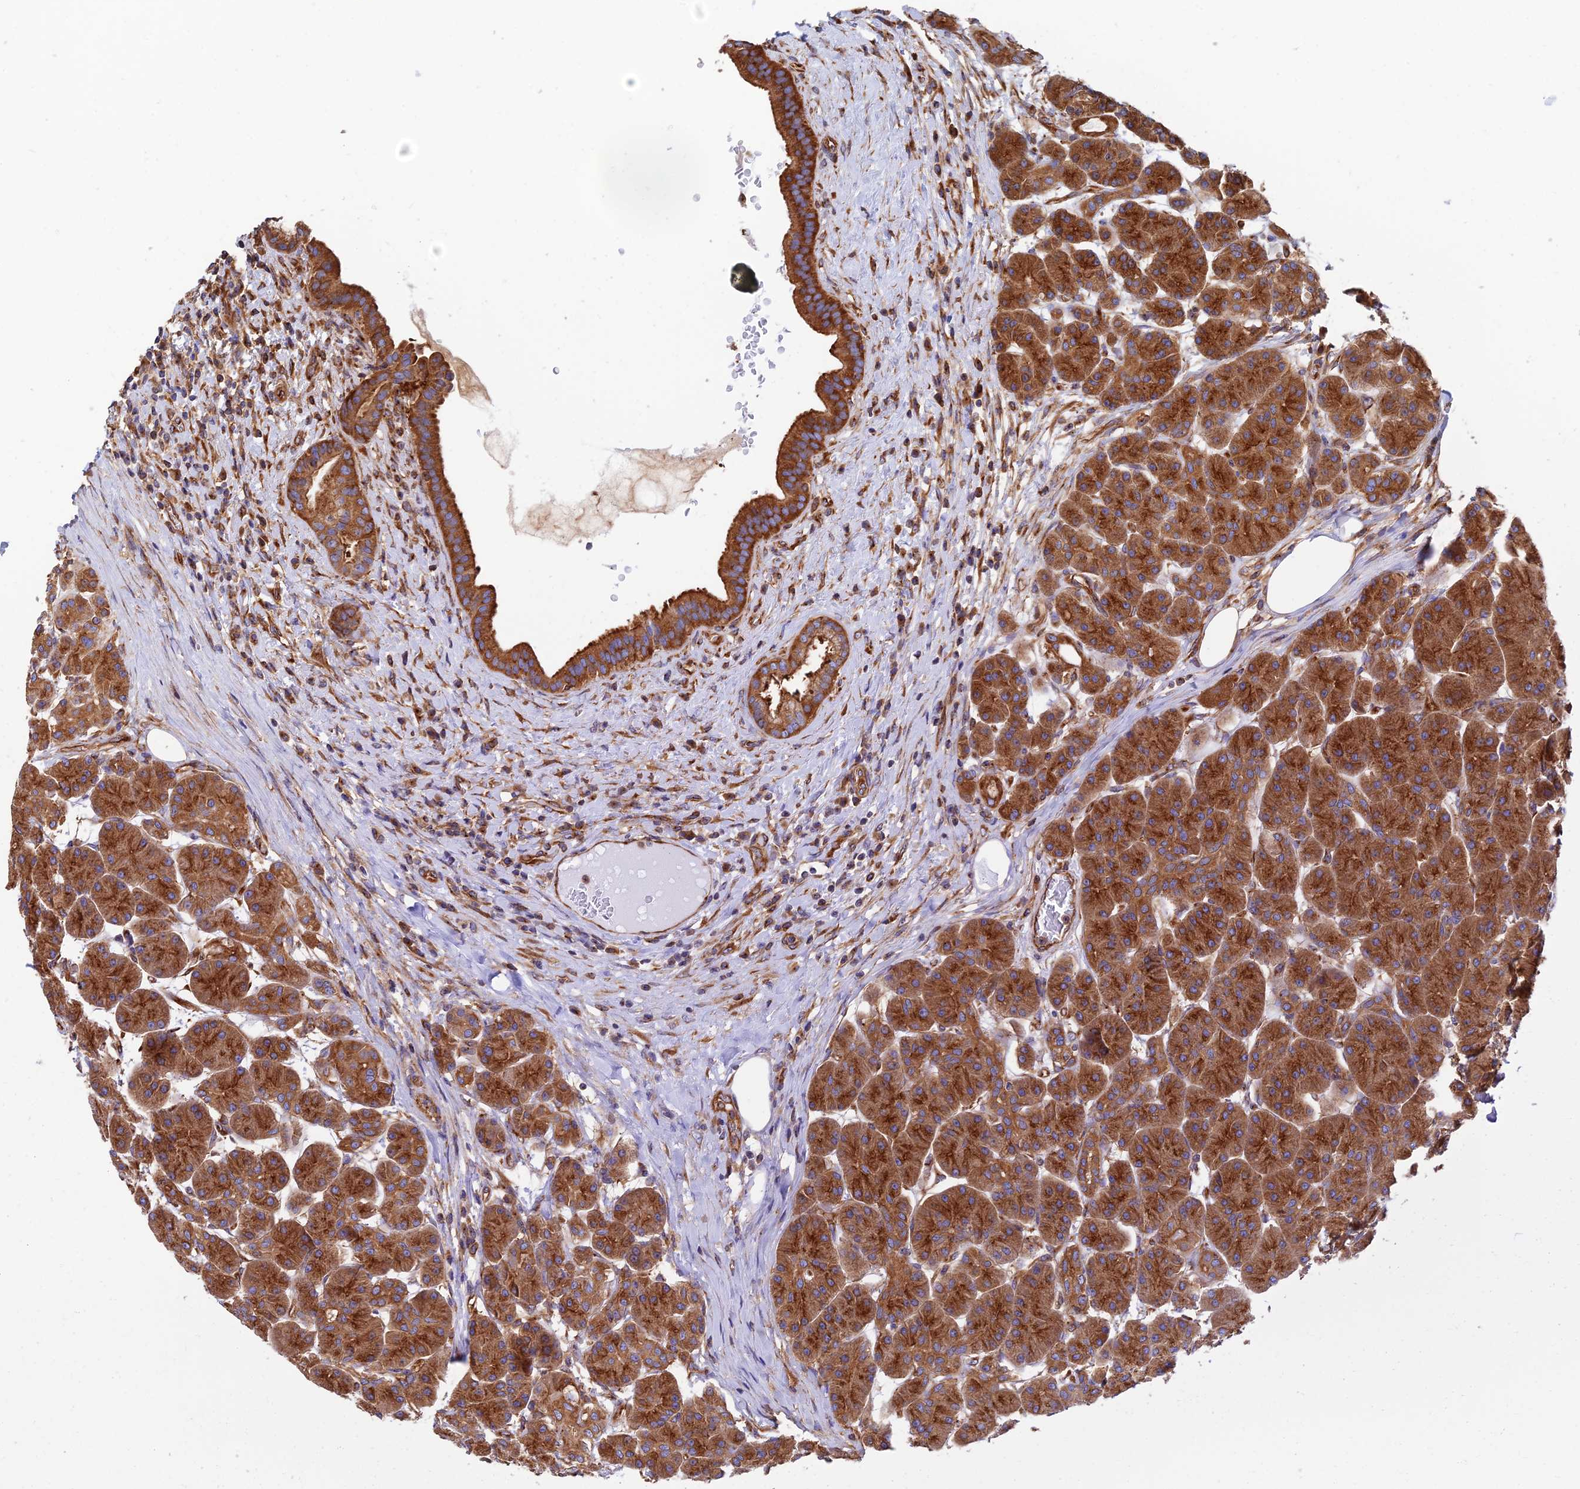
{"staining": {"intensity": "strong", "quantity": ">75%", "location": "cytoplasmic/membranous"}, "tissue": "pancreas", "cell_type": "Exocrine glandular cells", "image_type": "normal", "snomed": [{"axis": "morphology", "description": "Normal tissue, NOS"}, {"axis": "topography", "description": "Pancreas"}], "caption": "Strong cytoplasmic/membranous expression is seen in approximately >75% of exocrine glandular cells in normal pancreas.", "gene": "DCTN2", "patient": {"sex": "male", "age": 63}}